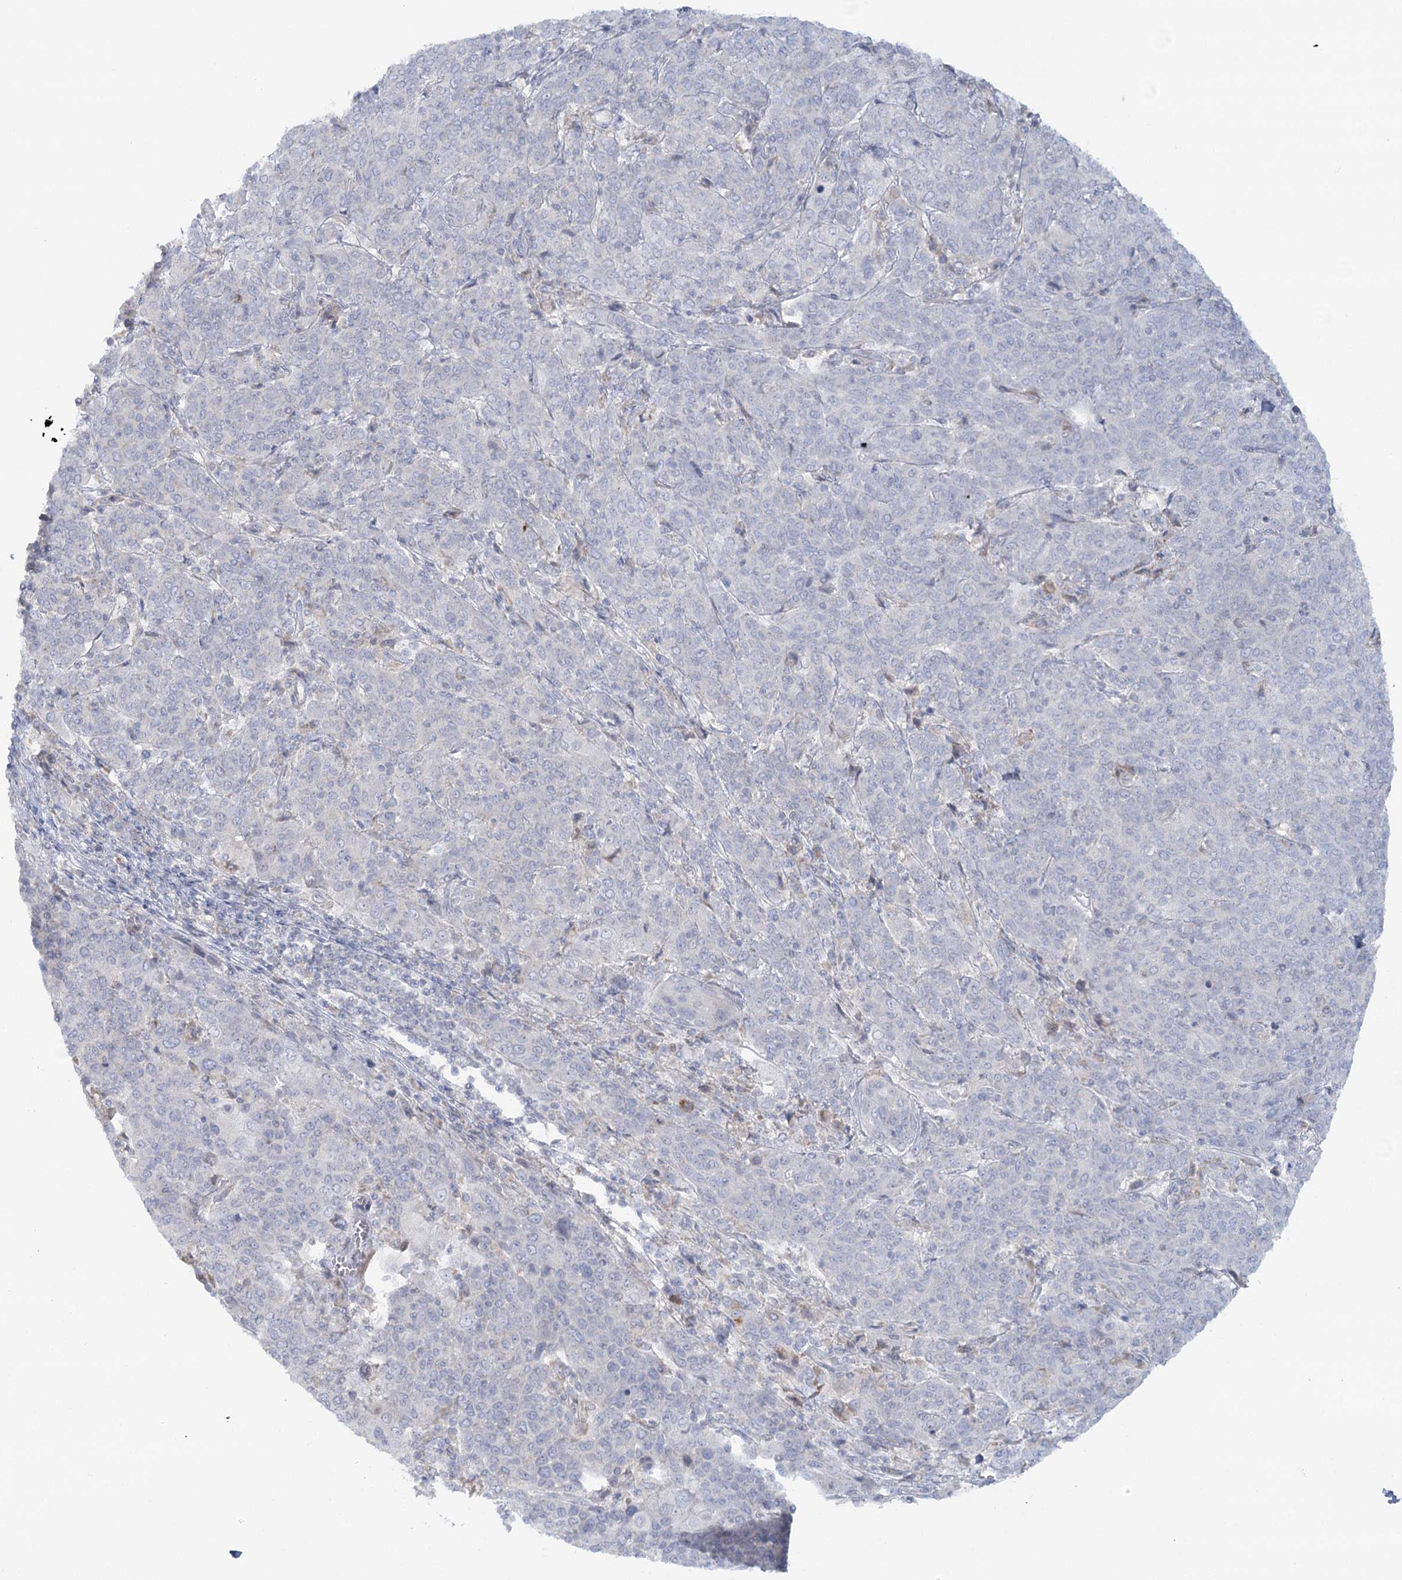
{"staining": {"intensity": "negative", "quantity": "none", "location": "none"}, "tissue": "cervical cancer", "cell_type": "Tumor cells", "image_type": "cancer", "snomed": [{"axis": "morphology", "description": "Squamous cell carcinoma, NOS"}, {"axis": "topography", "description": "Cervix"}], "caption": "Human cervical cancer stained for a protein using IHC displays no expression in tumor cells.", "gene": "PSAPL1", "patient": {"sex": "female", "age": 67}}